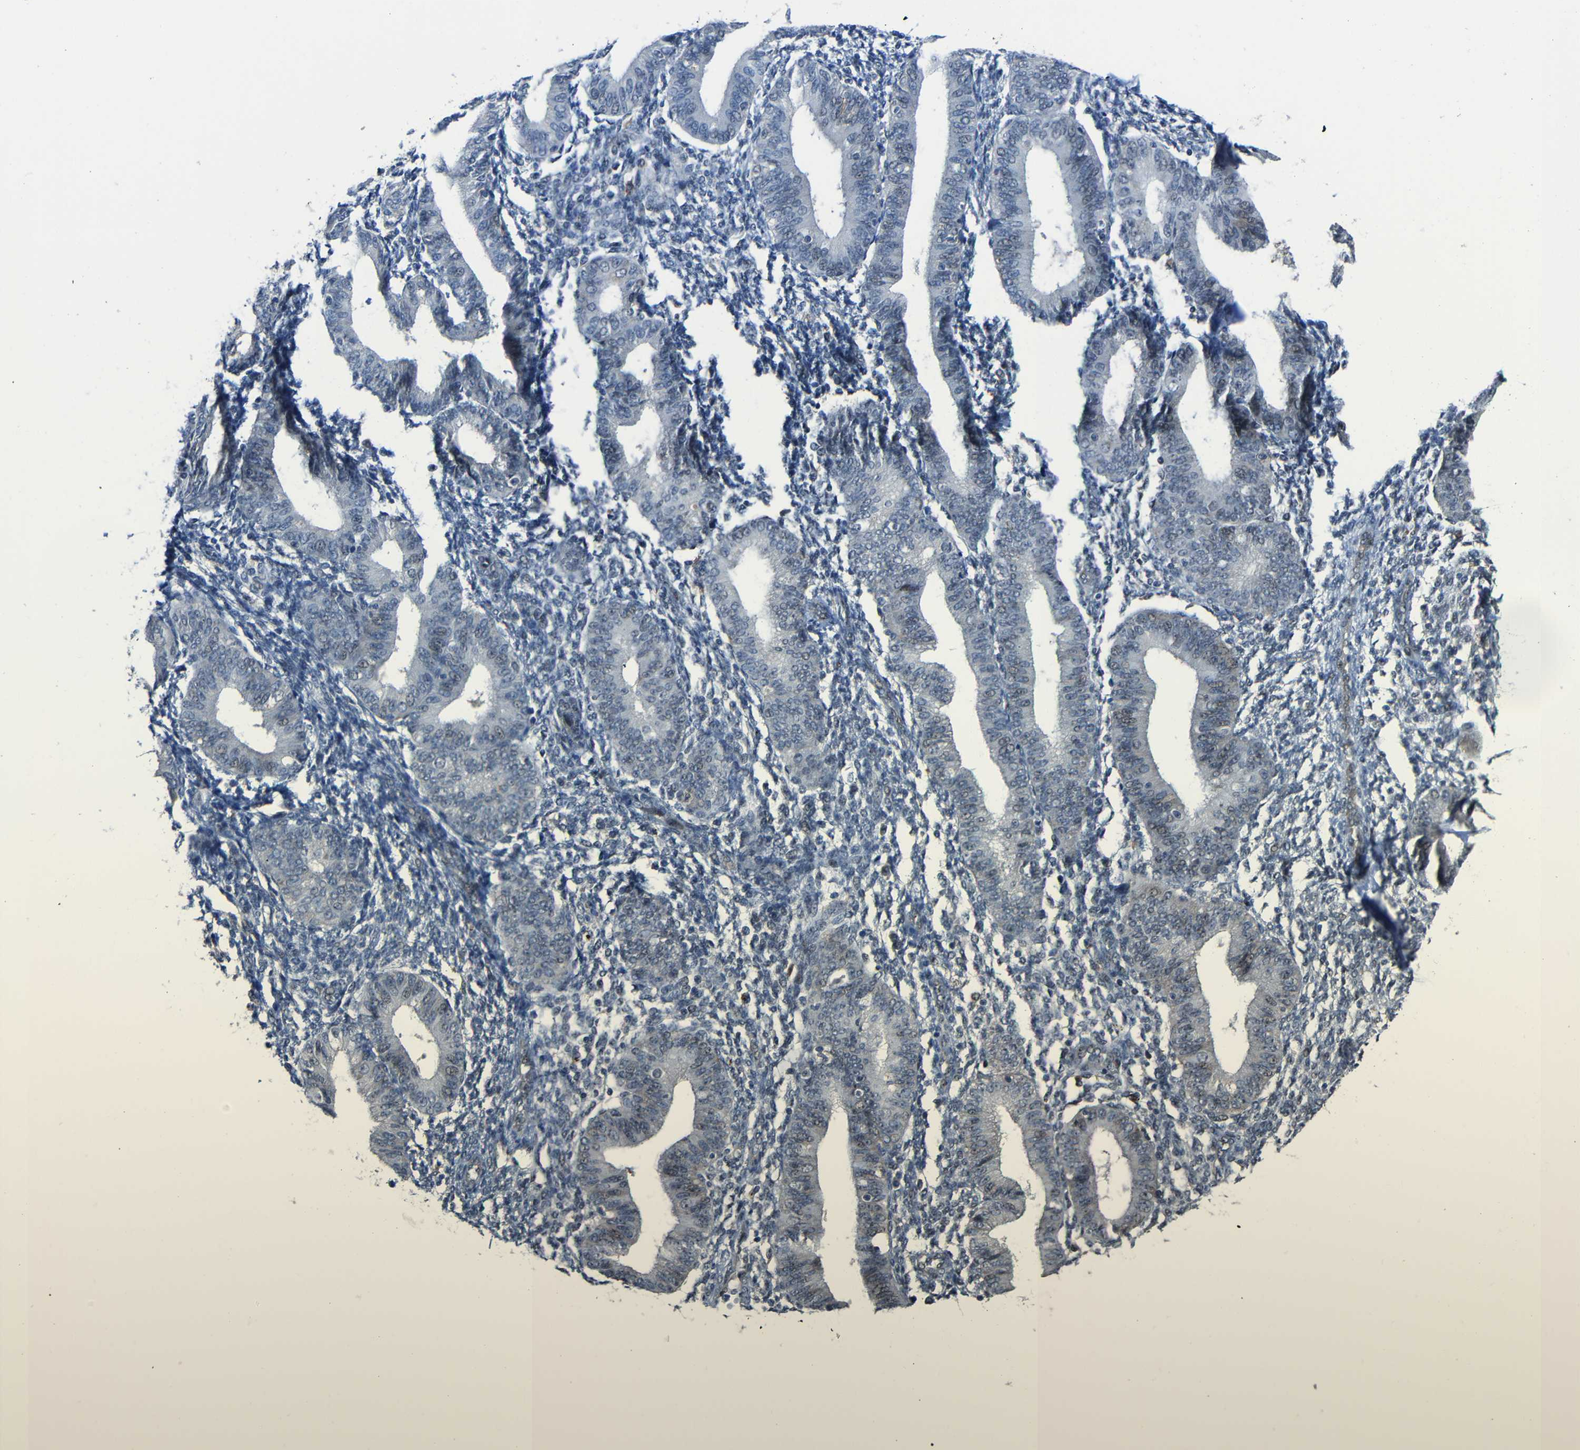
{"staining": {"intensity": "negative", "quantity": "none", "location": "none"}, "tissue": "endometrium", "cell_type": "Cells in endometrial stroma", "image_type": "normal", "snomed": [{"axis": "morphology", "description": "Normal tissue, NOS"}, {"axis": "topography", "description": "Endometrium"}], "caption": "This histopathology image is of unremarkable endometrium stained with IHC to label a protein in brown with the nuclei are counter-stained blue. There is no positivity in cells in endometrial stroma.", "gene": "DNAJC5", "patient": {"sex": "female", "age": 61}}